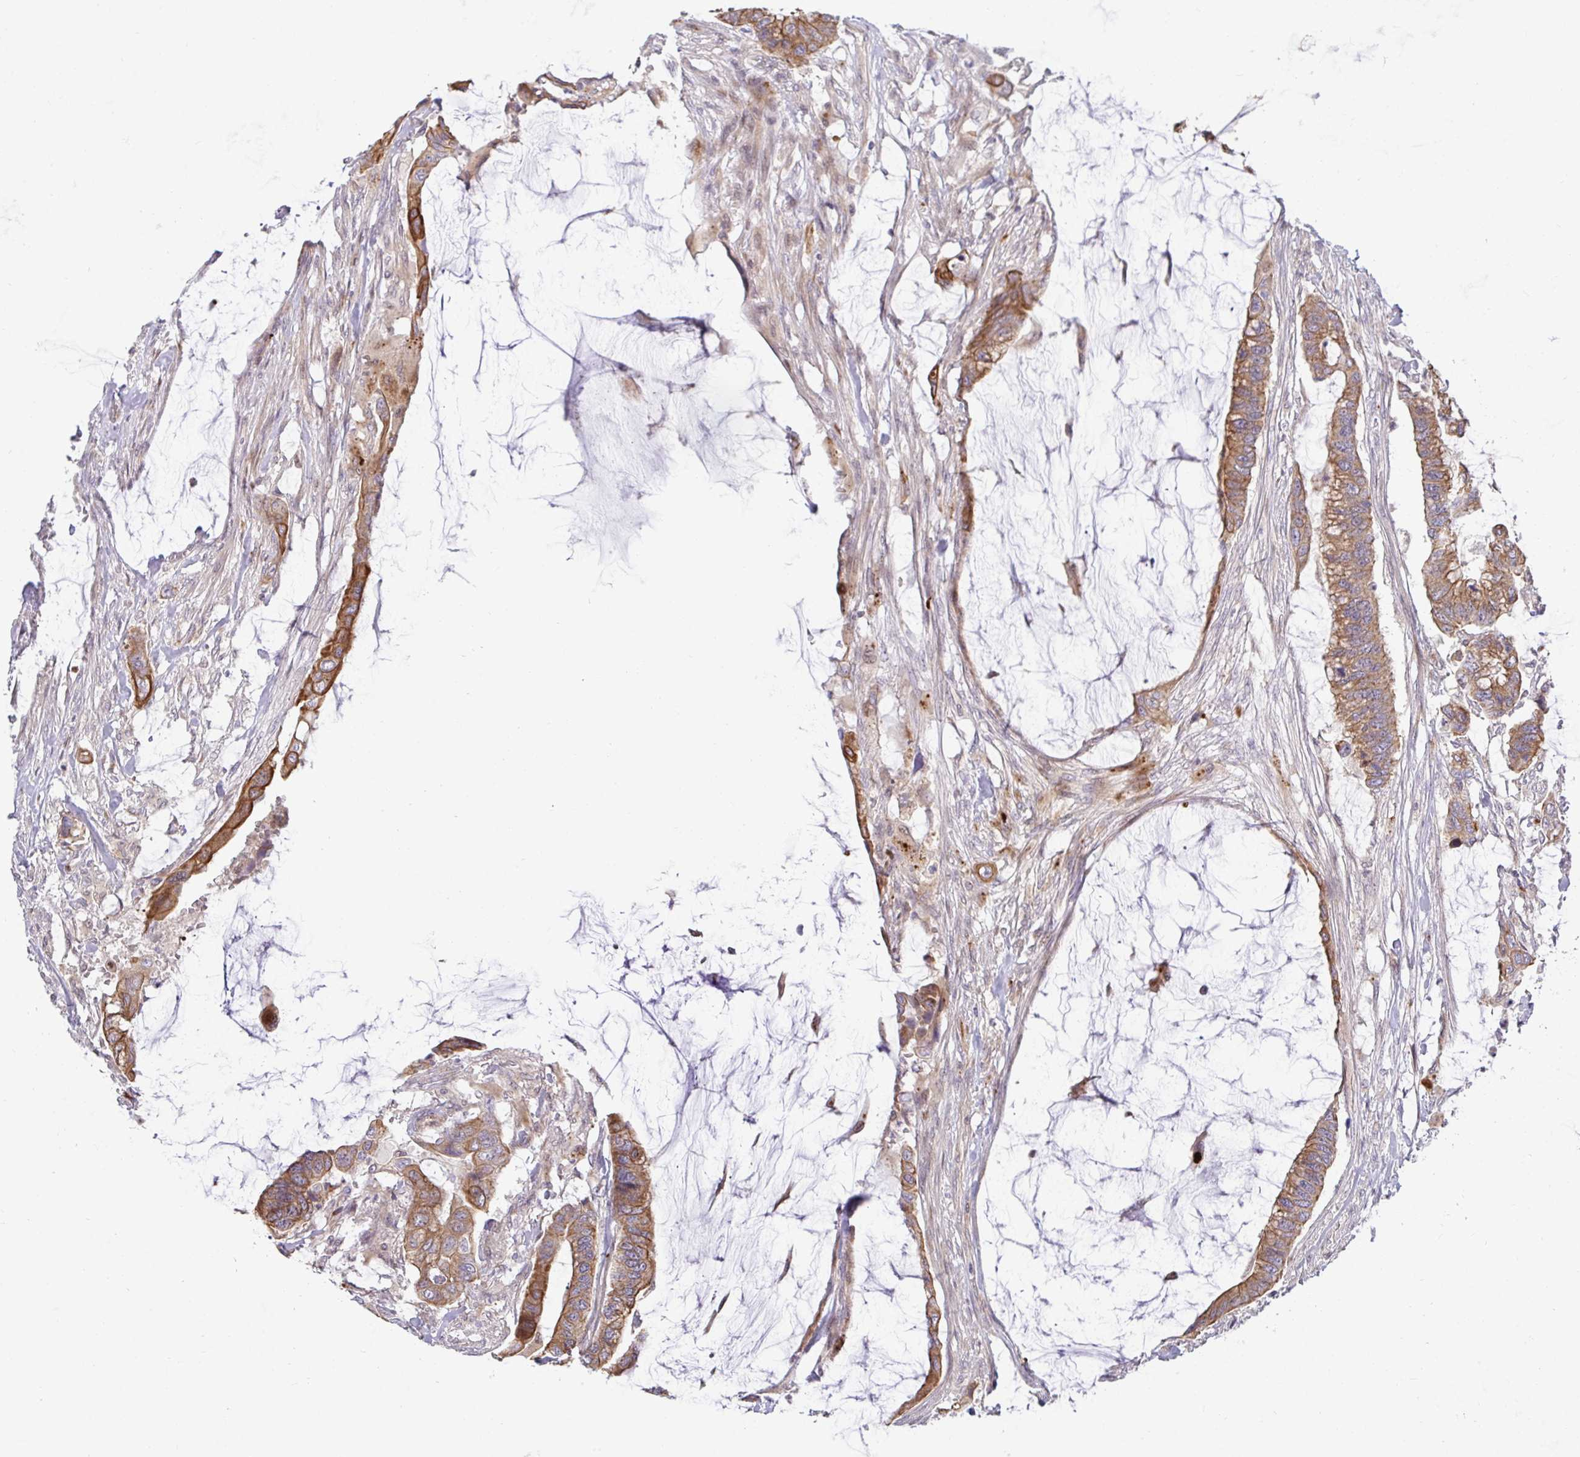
{"staining": {"intensity": "moderate", "quantity": ">75%", "location": "cytoplasmic/membranous"}, "tissue": "colorectal cancer", "cell_type": "Tumor cells", "image_type": "cancer", "snomed": [{"axis": "morphology", "description": "Adenocarcinoma, NOS"}, {"axis": "topography", "description": "Rectum"}], "caption": "The image reveals a brown stain indicating the presence of a protein in the cytoplasmic/membranous of tumor cells in colorectal cancer. The protein of interest is shown in brown color, while the nuclei are stained blue.", "gene": "TRIM44", "patient": {"sex": "female", "age": 59}}